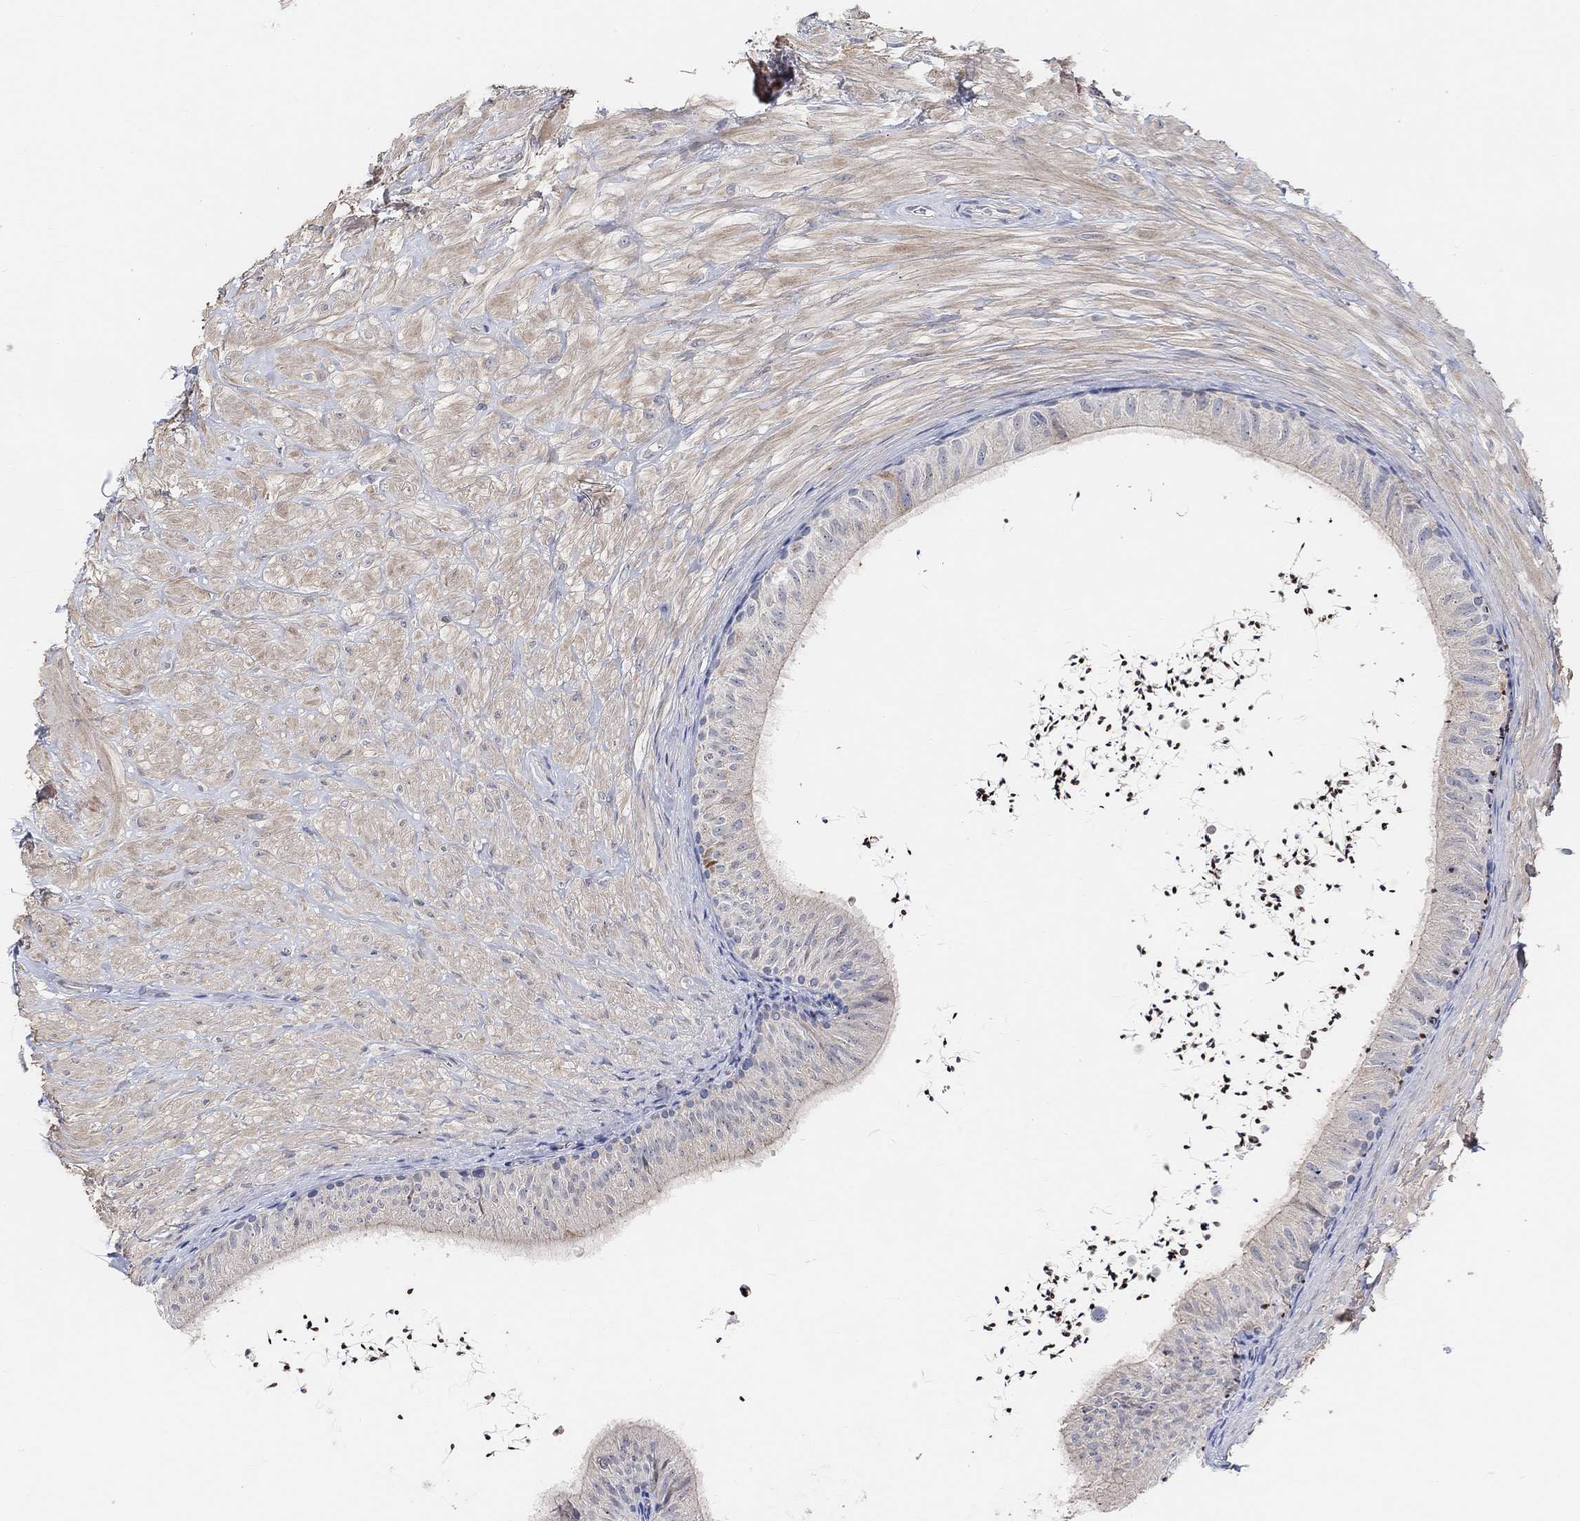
{"staining": {"intensity": "weak", "quantity": "25%-75%", "location": "cytoplasmic/membranous"}, "tissue": "epididymis", "cell_type": "Glandular cells", "image_type": "normal", "snomed": [{"axis": "morphology", "description": "Normal tissue, NOS"}, {"axis": "topography", "description": "Epididymis"}], "caption": "Epididymis was stained to show a protein in brown. There is low levels of weak cytoplasmic/membranous positivity in approximately 25%-75% of glandular cells.", "gene": "HCRTR1", "patient": {"sex": "male", "age": 32}}